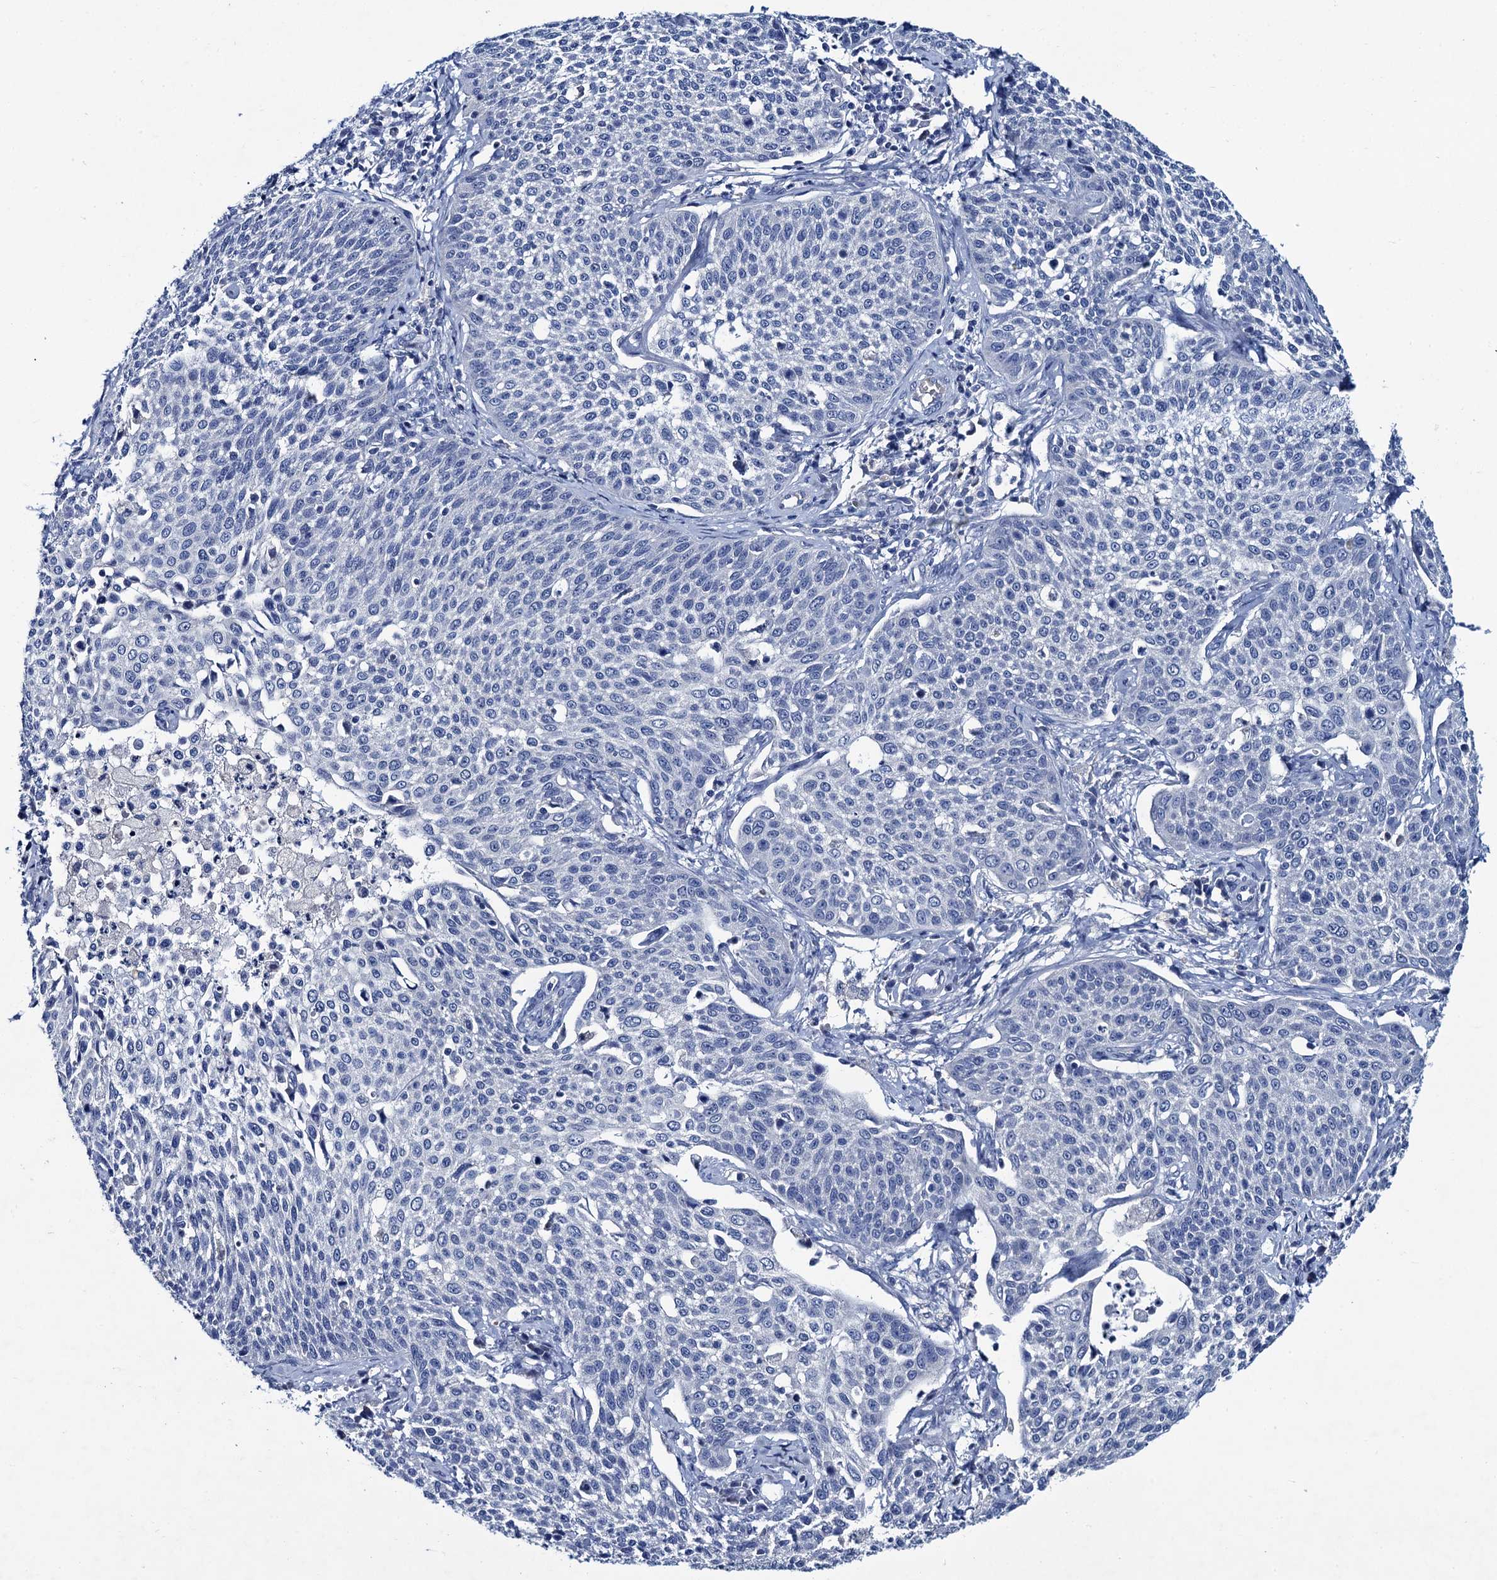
{"staining": {"intensity": "negative", "quantity": "none", "location": "none"}, "tissue": "cervical cancer", "cell_type": "Tumor cells", "image_type": "cancer", "snomed": [{"axis": "morphology", "description": "Squamous cell carcinoma, NOS"}, {"axis": "topography", "description": "Cervix"}], "caption": "Cervical cancer (squamous cell carcinoma) was stained to show a protein in brown. There is no significant expression in tumor cells.", "gene": "RTKN2", "patient": {"sex": "female", "age": 34}}